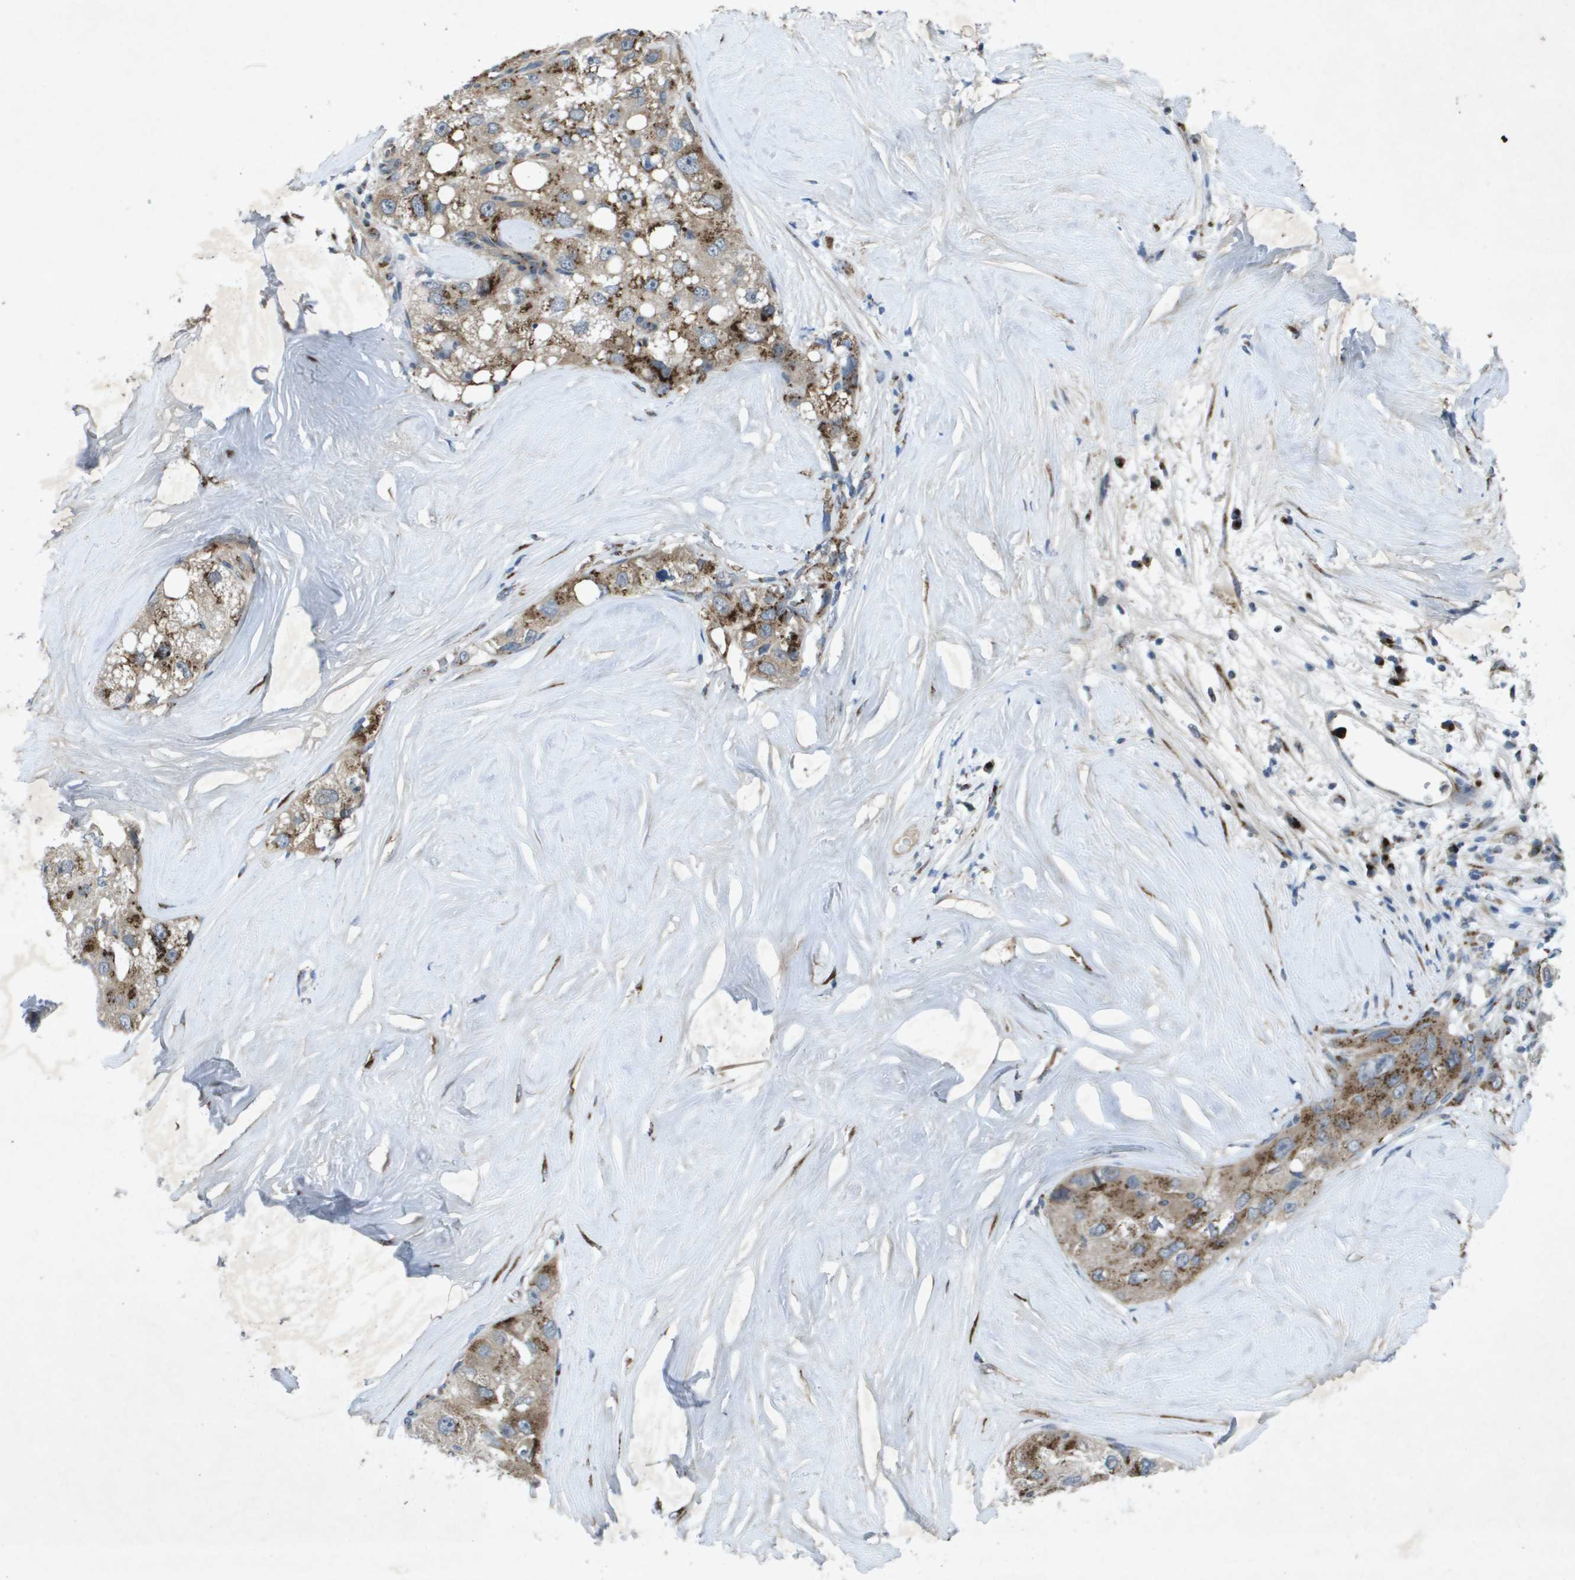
{"staining": {"intensity": "moderate", "quantity": "25%-75%", "location": "cytoplasmic/membranous"}, "tissue": "liver cancer", "cell_type": "Tumor cells", "image_type": "cancer", "snomed": [{"axis": "morphology", "description": "Carcinoma, Hepatocellular, NOS"}, {"axis": "topography", "description": "Liver"}], "caption": "The histopathology image reveals a brown stain indicating the presence of a protein in the cytoplasmic/membranous of tumor cells in liver cancer (hepatocellular carcinoma).", "gene": "QSOX2", "patient": {"sex": "male", "age": 80}}